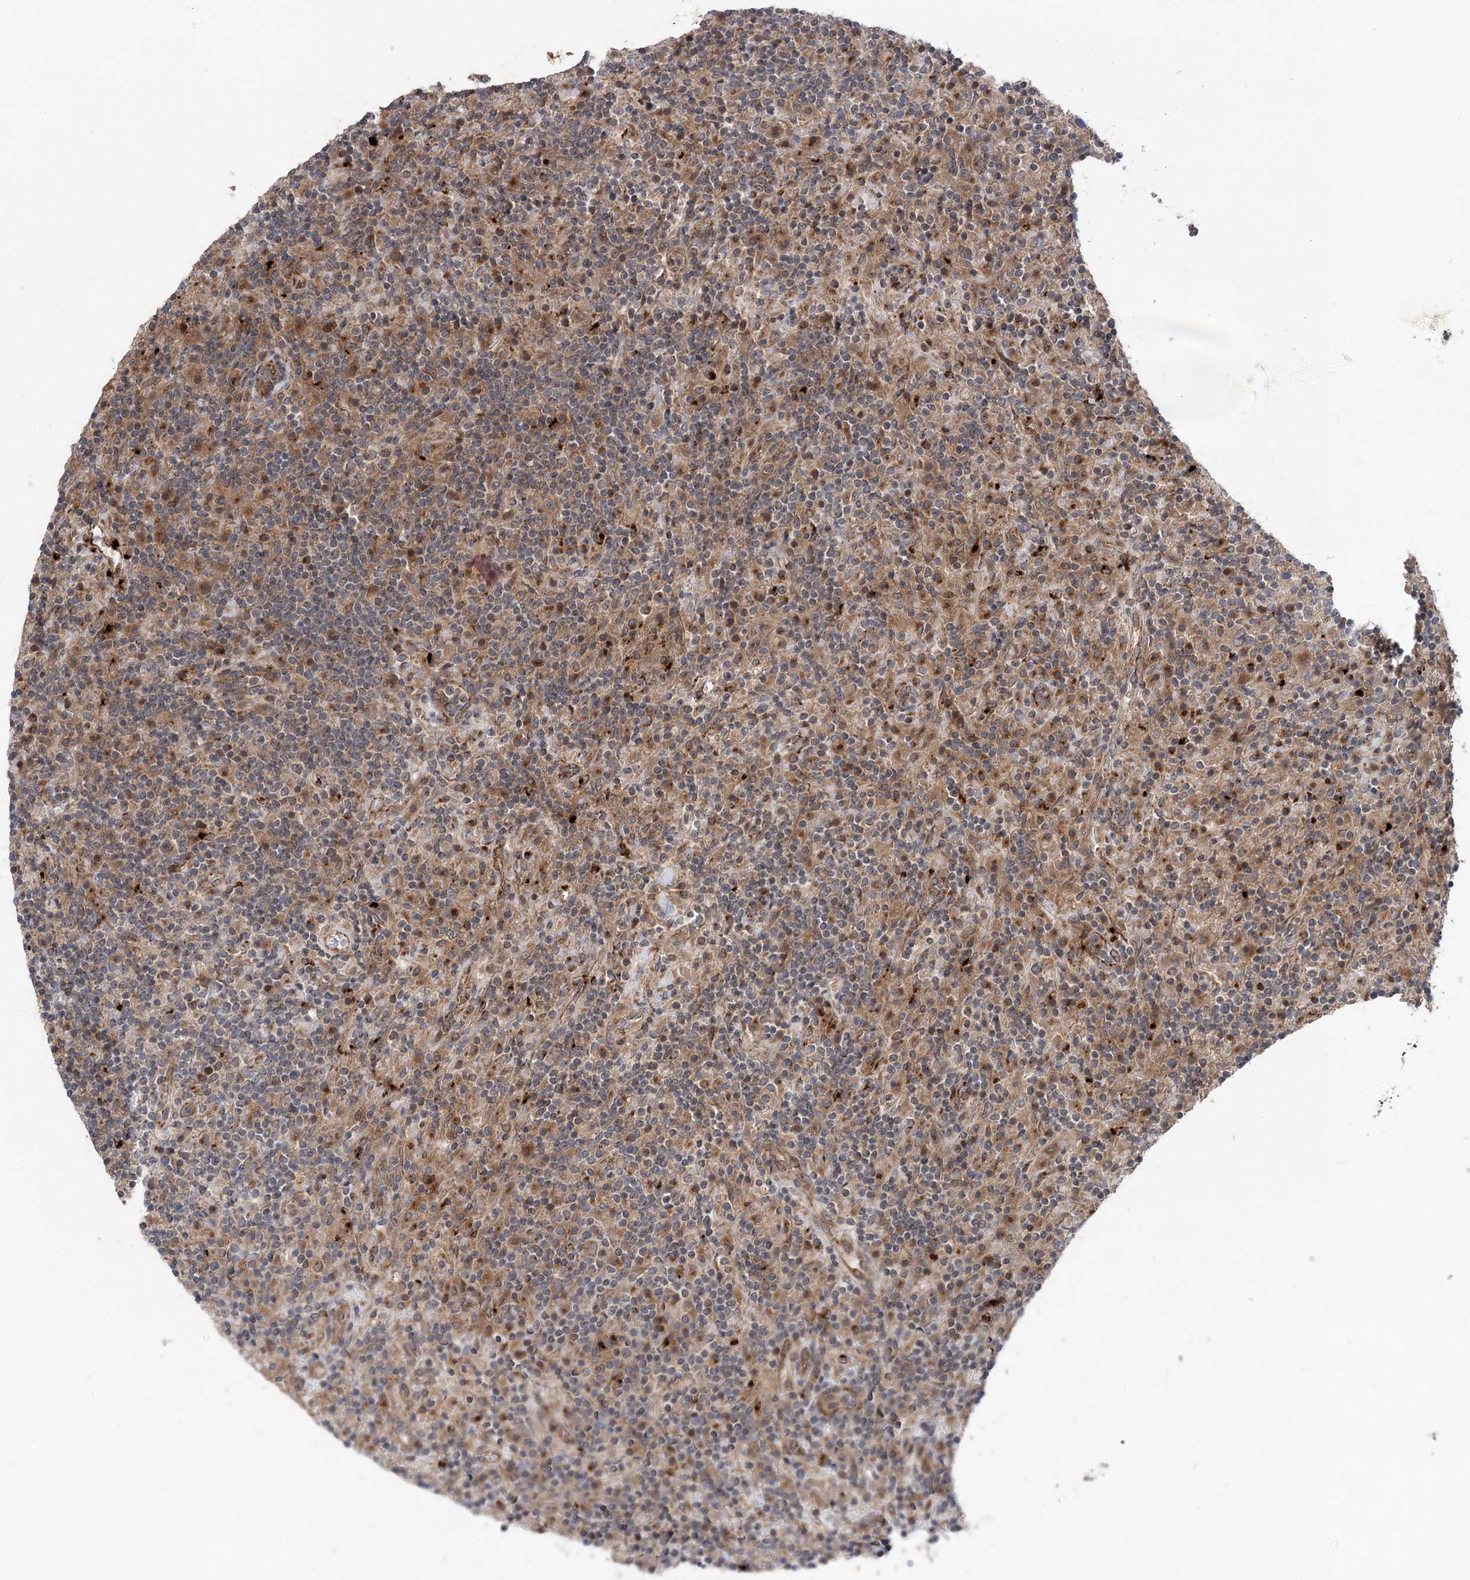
{"staining": {"intensity": "weak", "quantity": "25%-75%", "location": "cytoplasmic/membranous"}, "tissue": "lymphoma", "cell_type": "Tumor cells", "image_type": "cancer", "snomed": [{"axis": "morphology", "description": "Hodgkin's disease, NOS"}, {"axis": "topography", "description": "Lymph node"}], "caption": "Immunohistochemistry (IHC) (DAB (3,3'-diaminobenzidine)) staining of human lymphoma exhibits weak cytoplasmic/membranous protein expression in approximately 25%-75% of tumor cells.", "gene": "METTL24", "patient": {"sex": "male", "age": 70}}